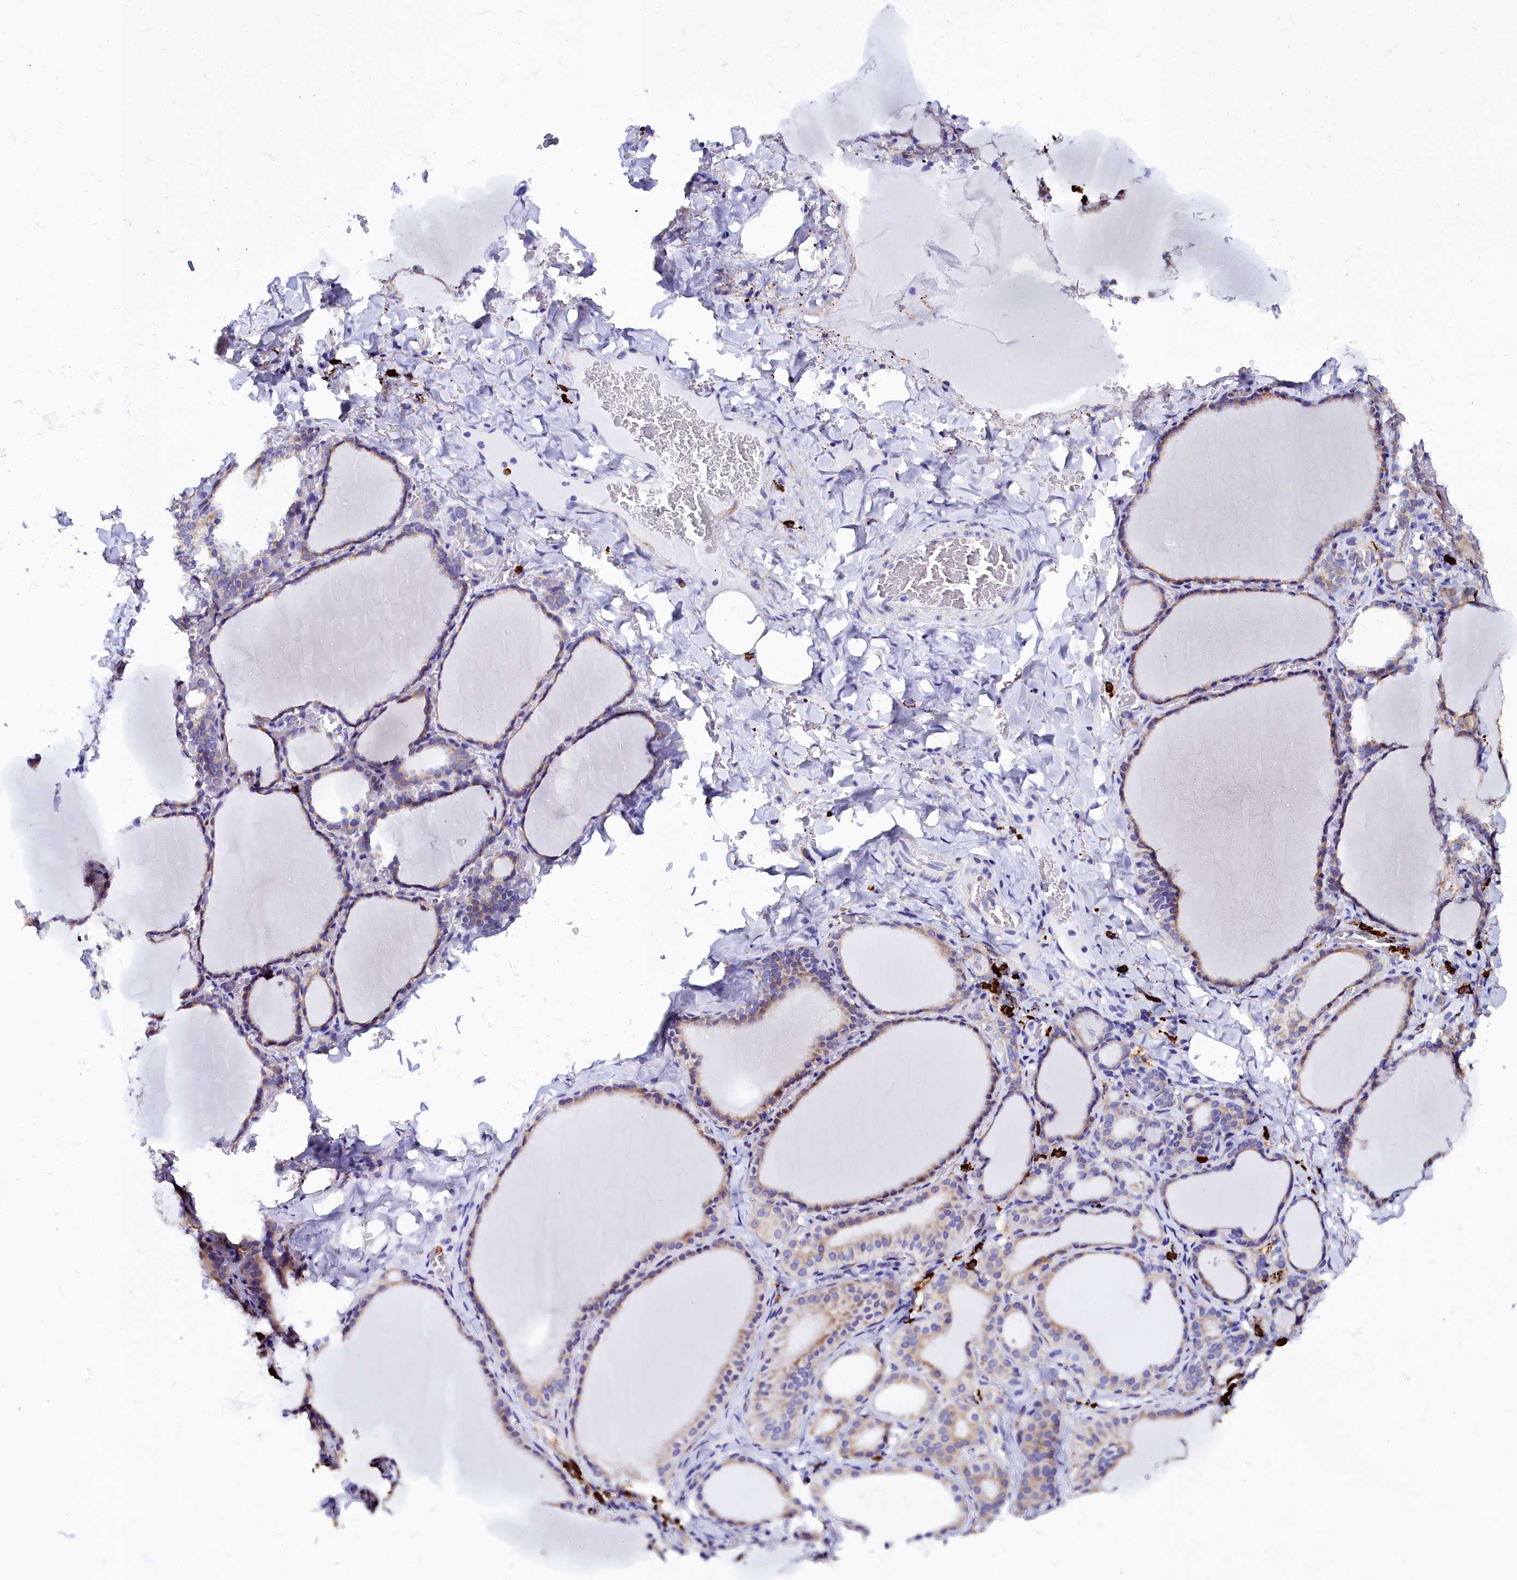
{"staining": {"intensity": "moderate", "quantity": "25%-75%", "location": "cytoplasmic/membranous"}, "tissue": "thyroid gland", "cell_type": "Glandular cells", "image_type": "normal", "snomed": [{"axis": "morphology", "description": "Normal tissue, NOS"}, {"axis": "topography", "description": "Thyroid gland"}], "caption": "Immunohistochemistry (IHC) of normal thyroid gland shows medium levels of moderate cytoplasmic/membranous staining in about 25%-75% of glandular cells.", "gene": "TXNDC5", "patient": {"sex": "female", "age": 39}}